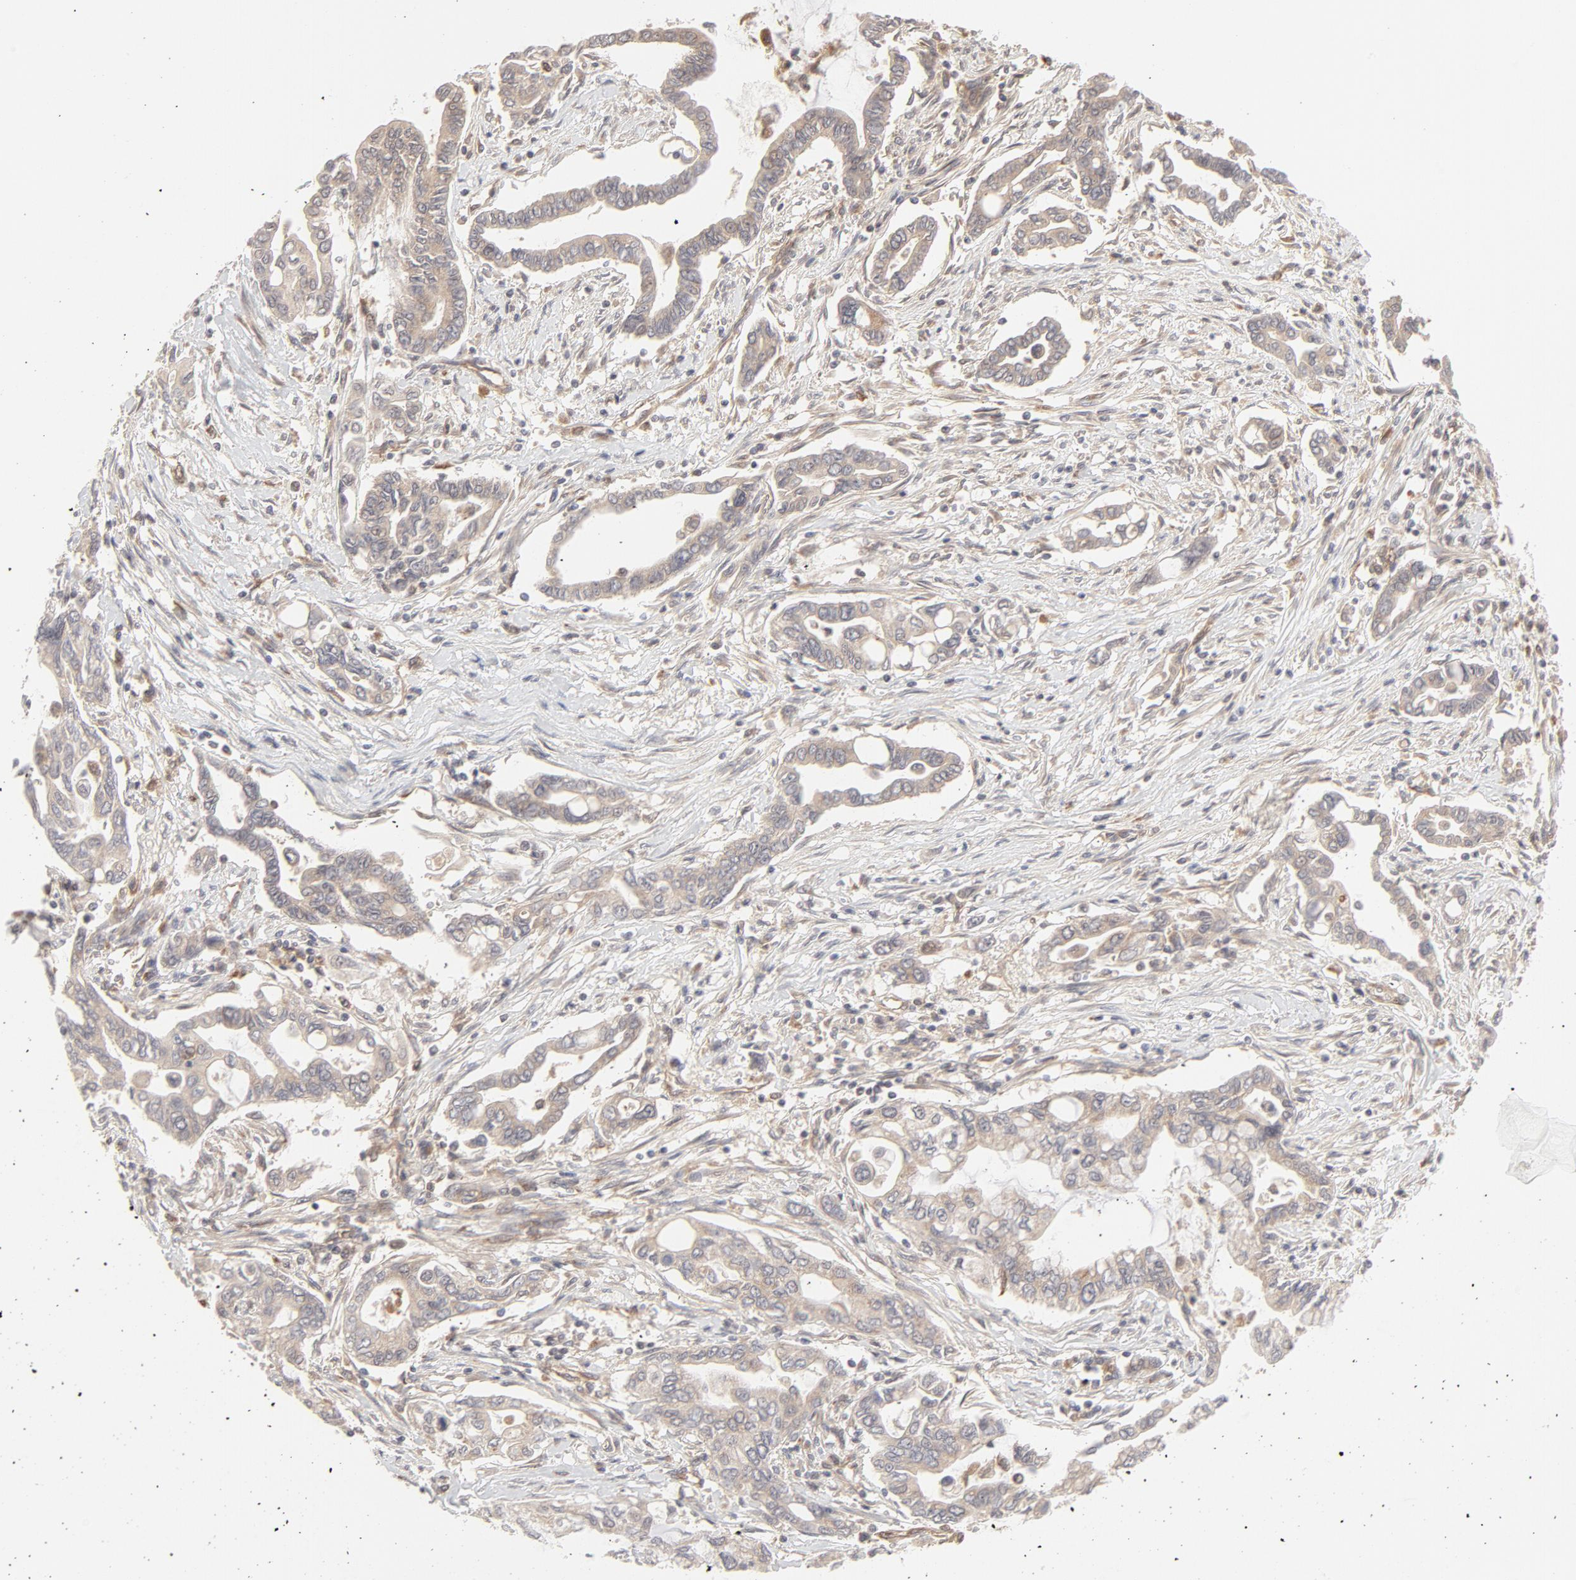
{"staining": {"intensity": "moderate", "quantity": ">75%", "location": "cytoplasmic/membranous"}, "tissue": "pancreatic cancer", "cell_type": "Tumor cells", "image_type": "cancer", "snomed": [{"axis": "morphology", "description": "Adenocarcinoma, NOS"}, {"axis": "topography", "description": "Pancreas"}], "caption": "The histopathology image demonstrates a brown stain indicating the presence of a protein in the cytoplasmic/membranous of tumor cells in pancreatic adenocarcinoma.", "gene": "RAB5C", "patient": {"sex": "female", "age": 57}}